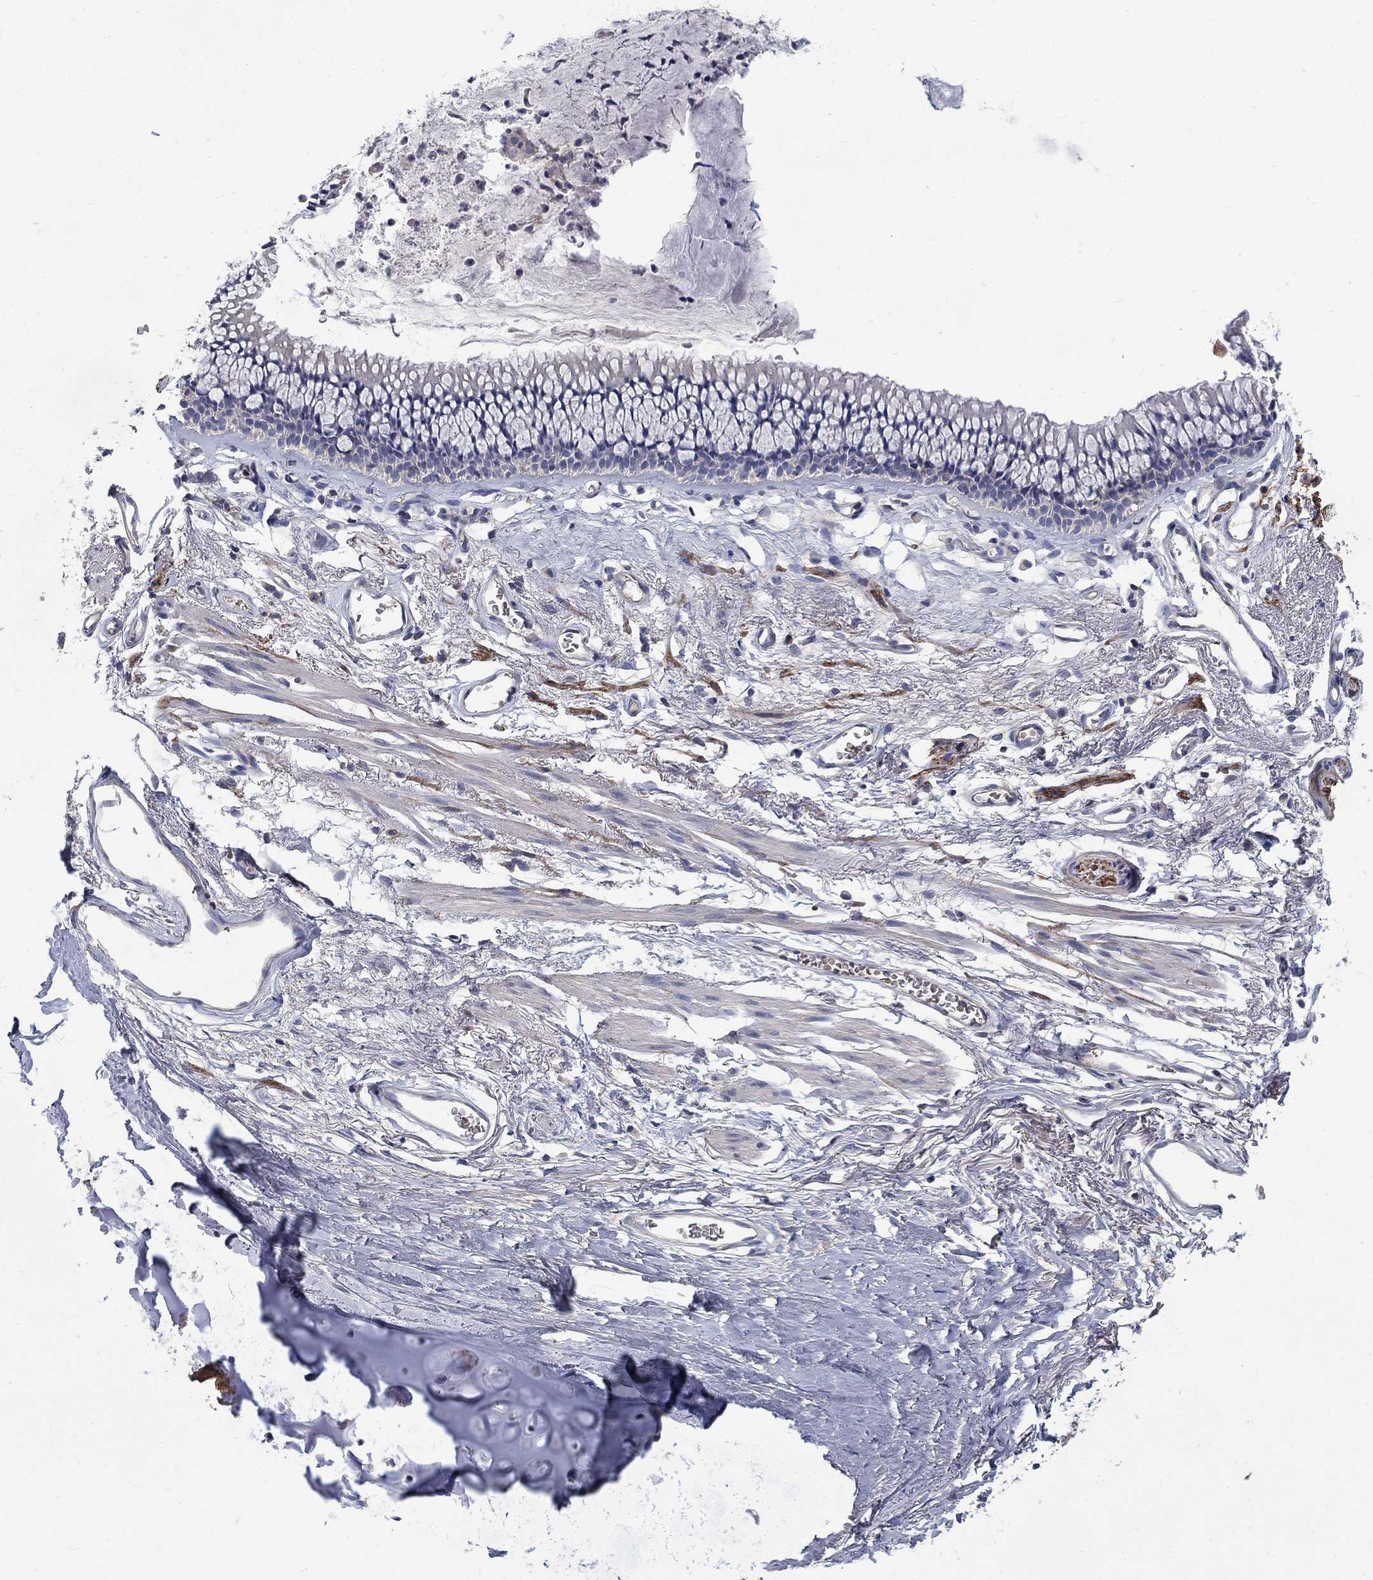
{"staining": {"intensity": "negative", "quantity": "none", "location": "none"}, "tissue": "adipose tissue", "cell_type": "Adipocytes", "image_type": "normal", "snomed": [{"axis": "morphology", "description": "Normal tissue, NOS"}, {"axis": "topography", "description": "Cartilage tissue"}, {"axis": "topography", "description": "Bronchus"}], "caption": "This is a histopathology image of IHC staining of unremarkable adipose tissue, which shows no positivity in adipocytes.", "gene": "HSPA12A", "patient": {"sex": "female", "age": 79}}